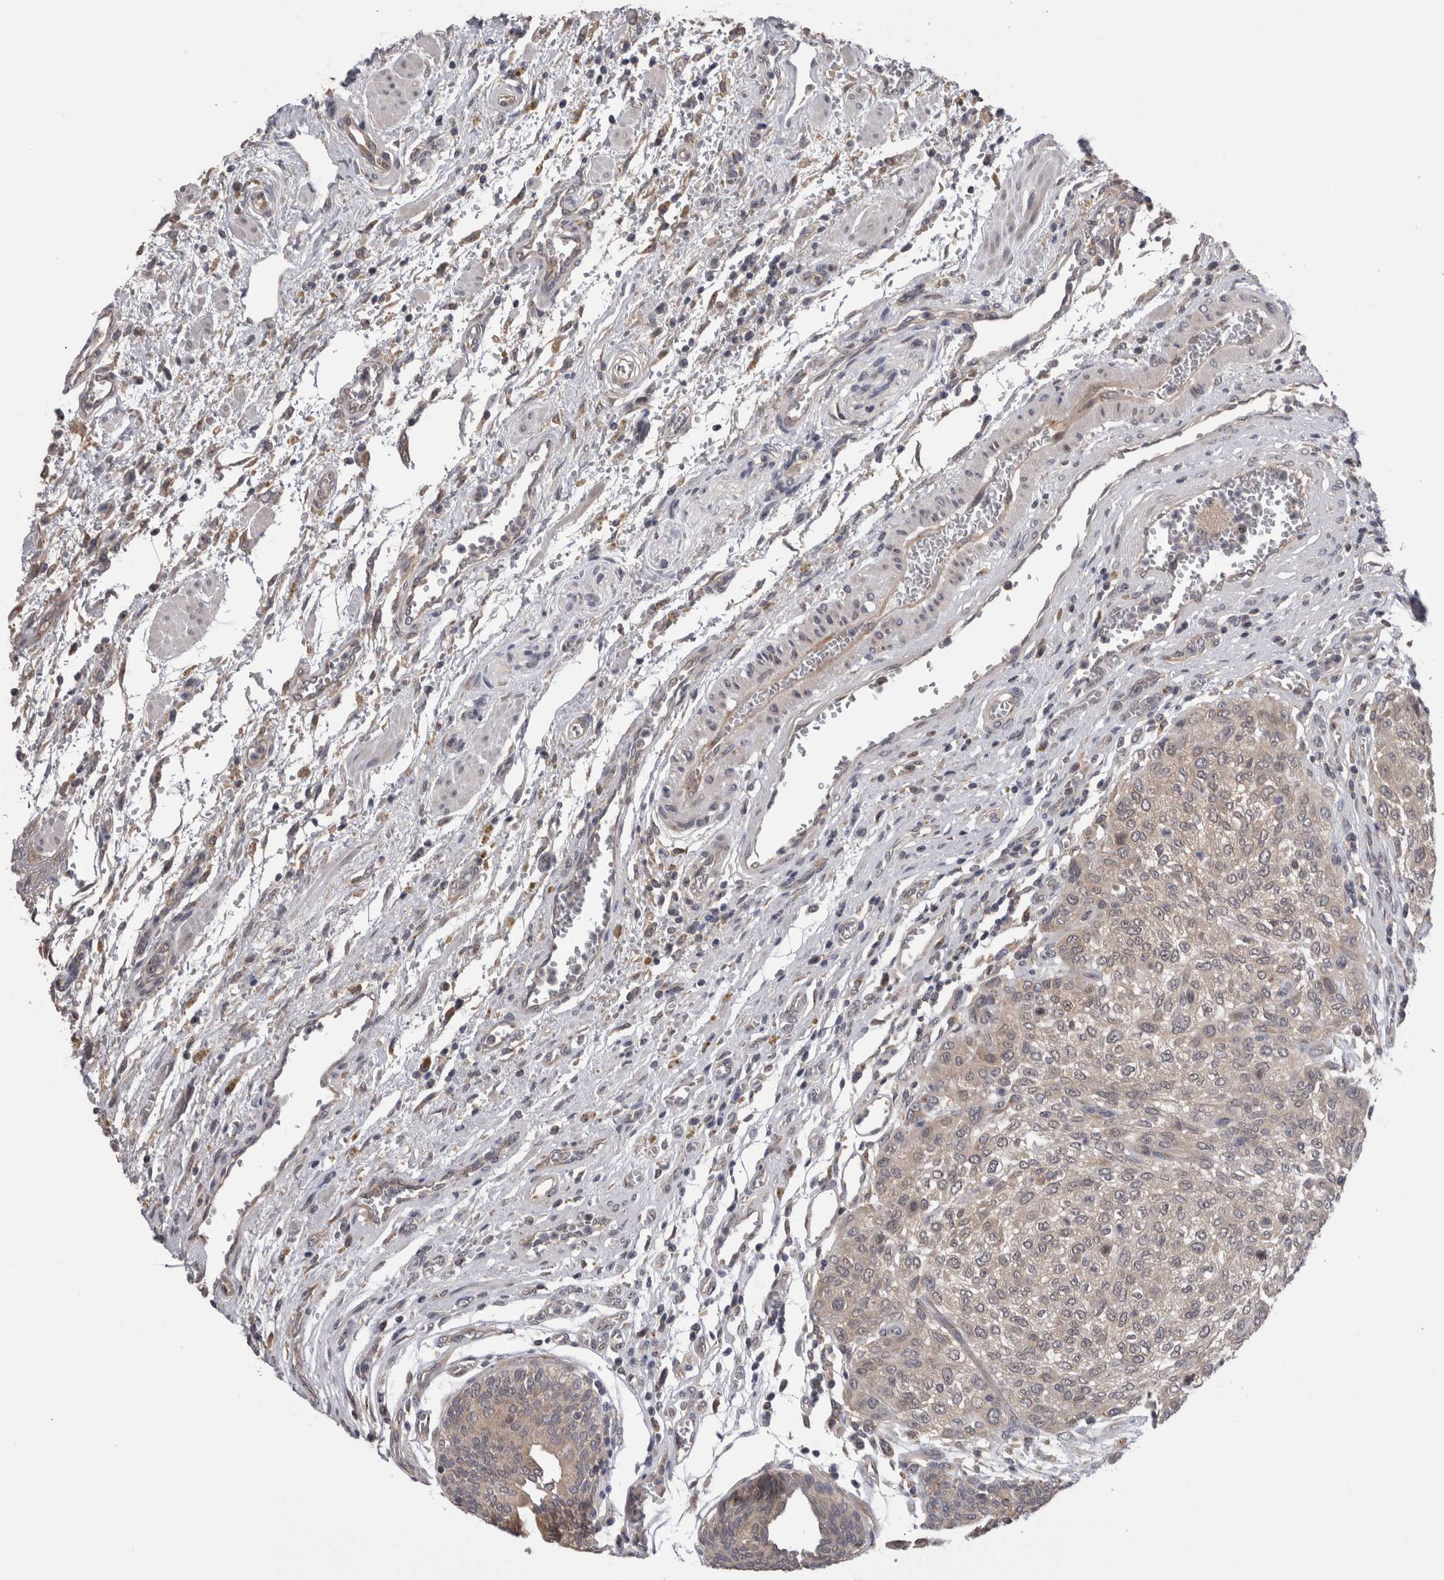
{"staining": {"intensity": "weak", "quantity": "25%-75%", "location": "cytoplasmic/membranous"}, "tissue": "urothelial cancer", "cell_type": "Tumor cells", "image_type": "cancer", "snomed": [{"axis": "morphology", "description": "Urothelial carcinoma, Low grade"}, {"axis": "morphology", "description": "Urothelial carcinoma, High grade"}, {"axis": "topography", "description": "Urinary bladder"}], "caption": "A brown stain labels weak cytoplasmic/membranous staining of a protein in human urothelial carcinoma (low-grade) tumor cells.", "gene": "DCTN6", "patient": {"sex": "male", "age": 35}}